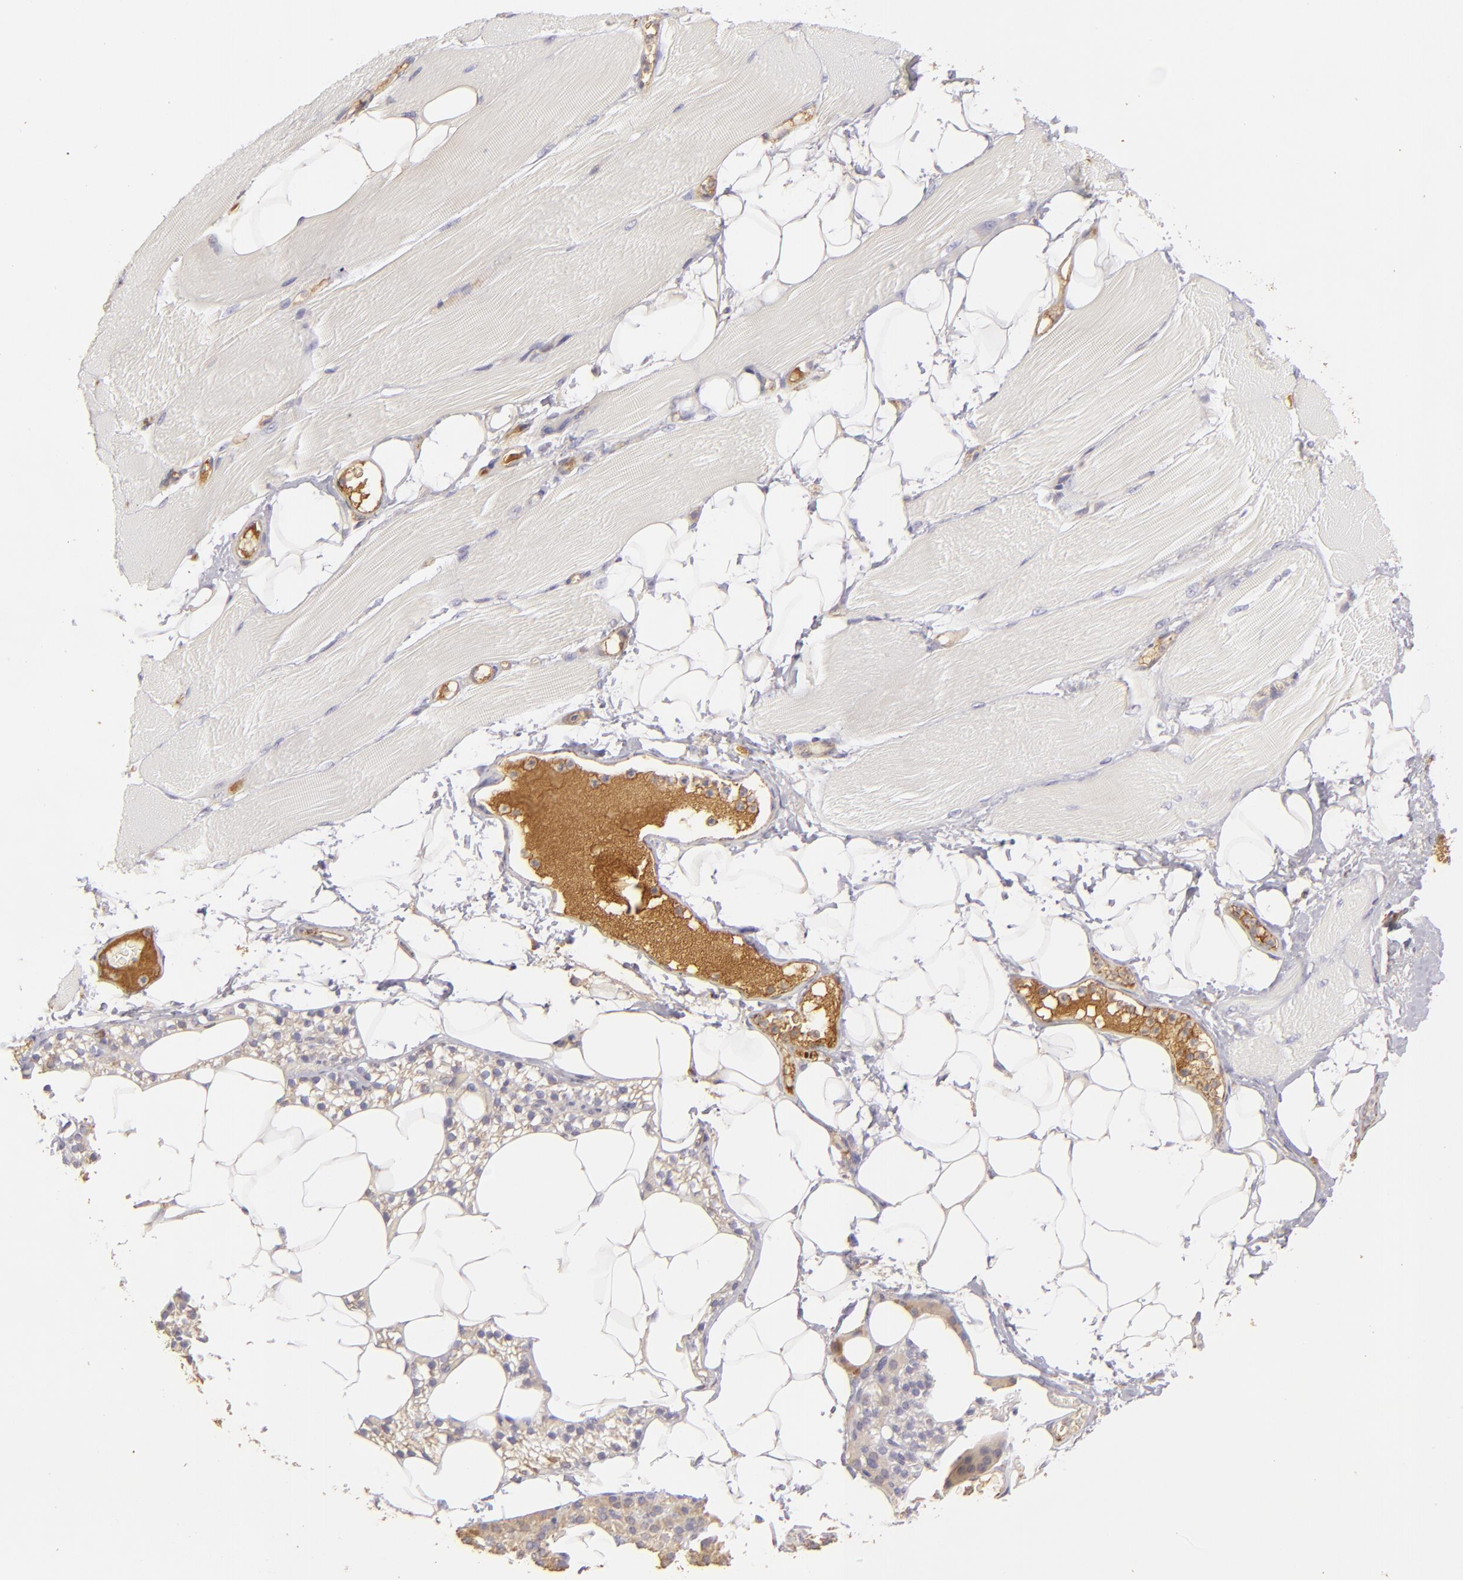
{"staining": {"intensity": "weak", "quantity": ">75%", "location": "cytoplasmic/membranous"}, "tissue": "skeletal muscle", "cell_type": "Myocytes", "image_type": "normal", "snomed": [{"axis": "morphology", "description": "Normal tissue, NOS"}, {"axis": "topography", "description": "Skeletal muscle"}, {"axis": "topography", "description": "Parathyroid gland"}], "caption": "Immunohistochemistry (IHC) histopathology image of benign skeletal muscle stained for a protein (brown), which displays low levels of weak cytoplasmic/membranous expression in about >75% of myocytes.", "gene": "CFB", "patient": {"sex": "female", "age": 37}}